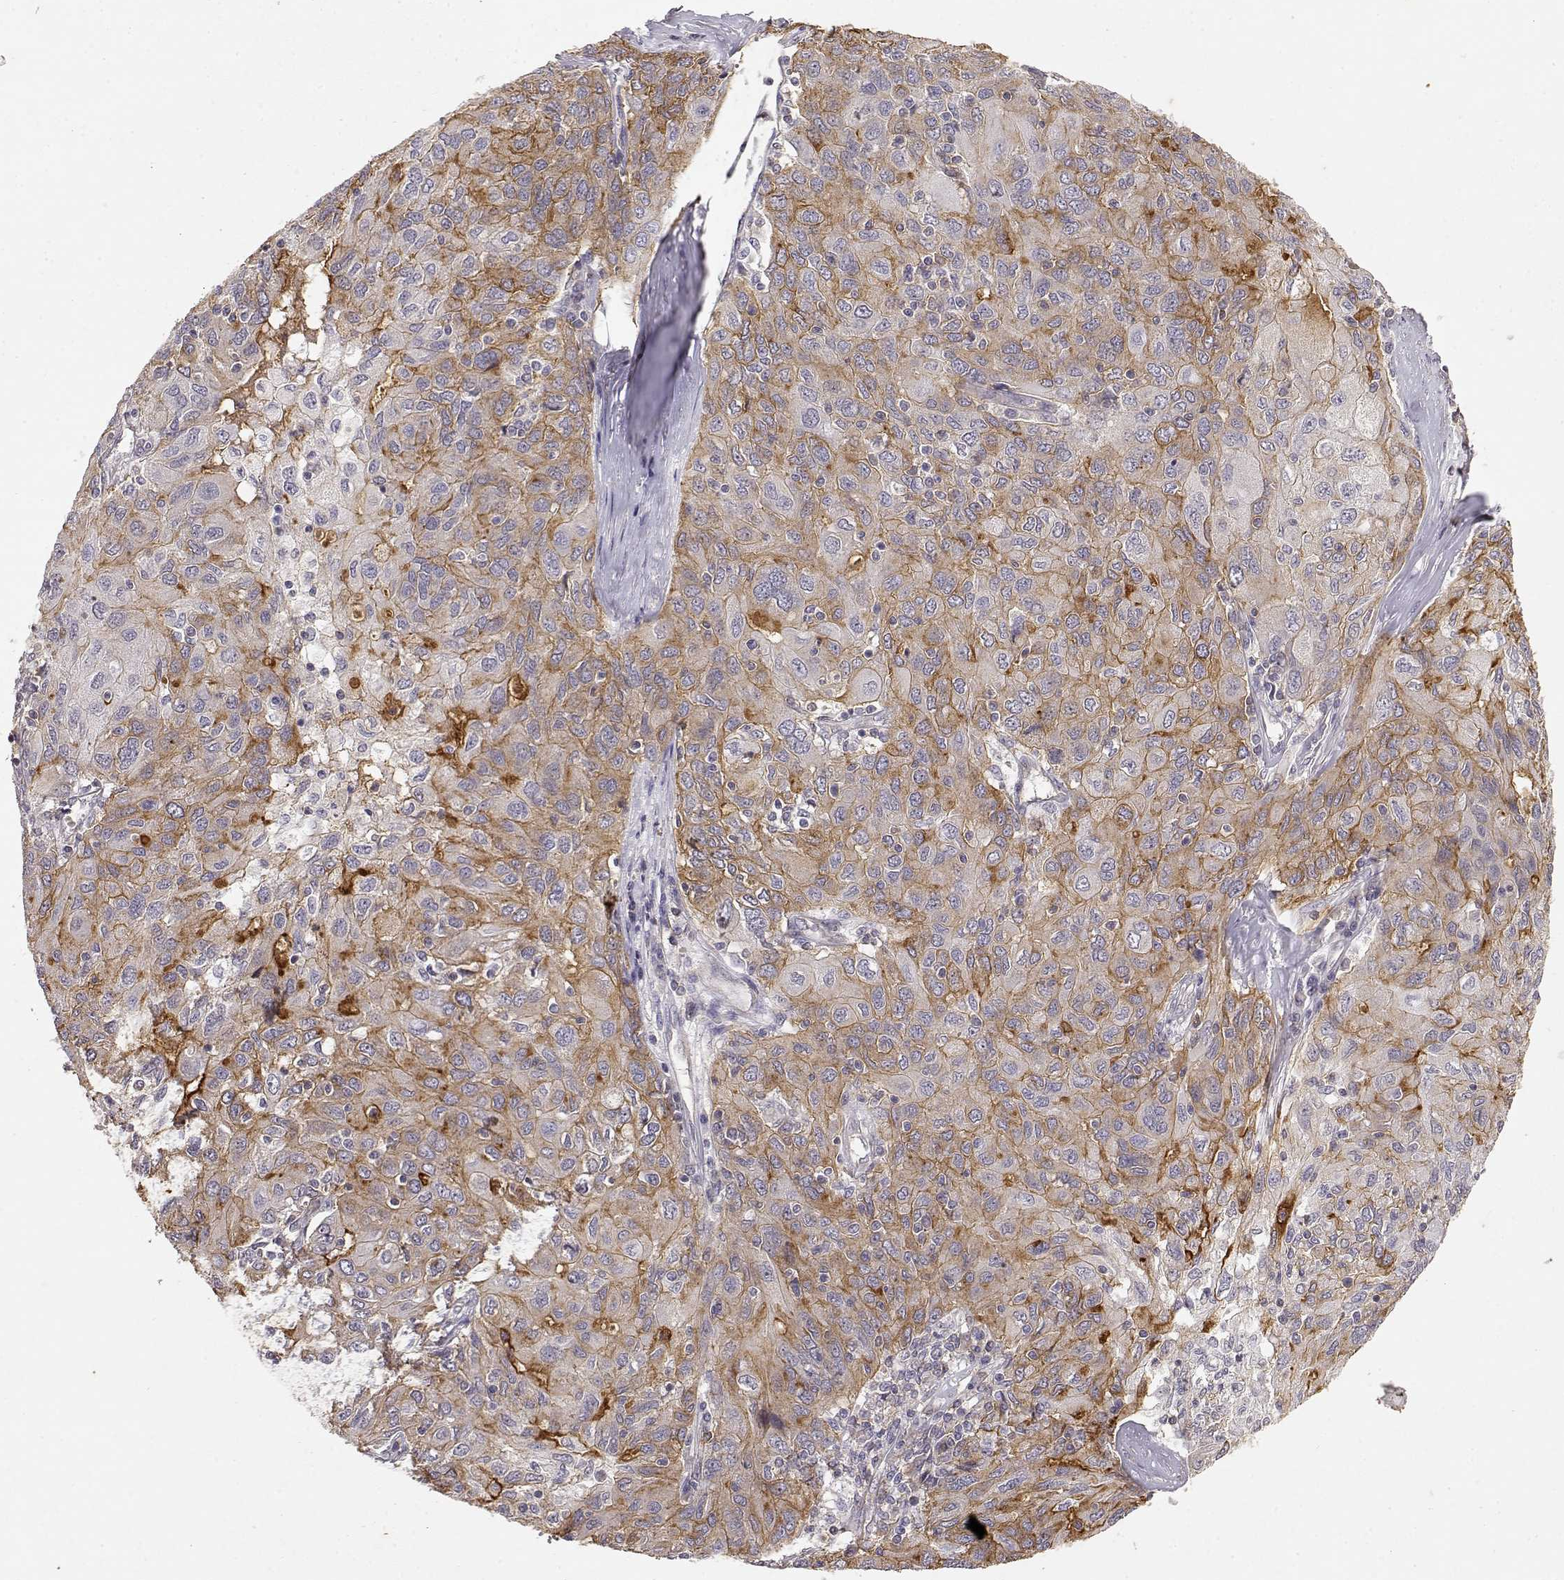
{"staining": {"intensity": "moderate", "quantity": "<25%", "location": "cytoplasmic/membranous"}, "tissue": "ovarian cancer", "cell_type": "Tumor cells", "image_type": "cancer", "snomed": [{"axis": "morphology", "description": "Carcinoma, endometroid"}, {"axis": "topography", "description": "Ovary"}], "caption": "An image of endometroid carcinoma (ovarian) stained for a protein displays moderate cytoplasmic/membranous brown staining in tumor cells. (Stains: DAB (3,3'-diaminobenzidine) in brown, nuclei in blue, Microscopy: brightfield microscopy at high magnification).", "gene": "IFITM1", "patient": {"sex": "female", "age": 50}}